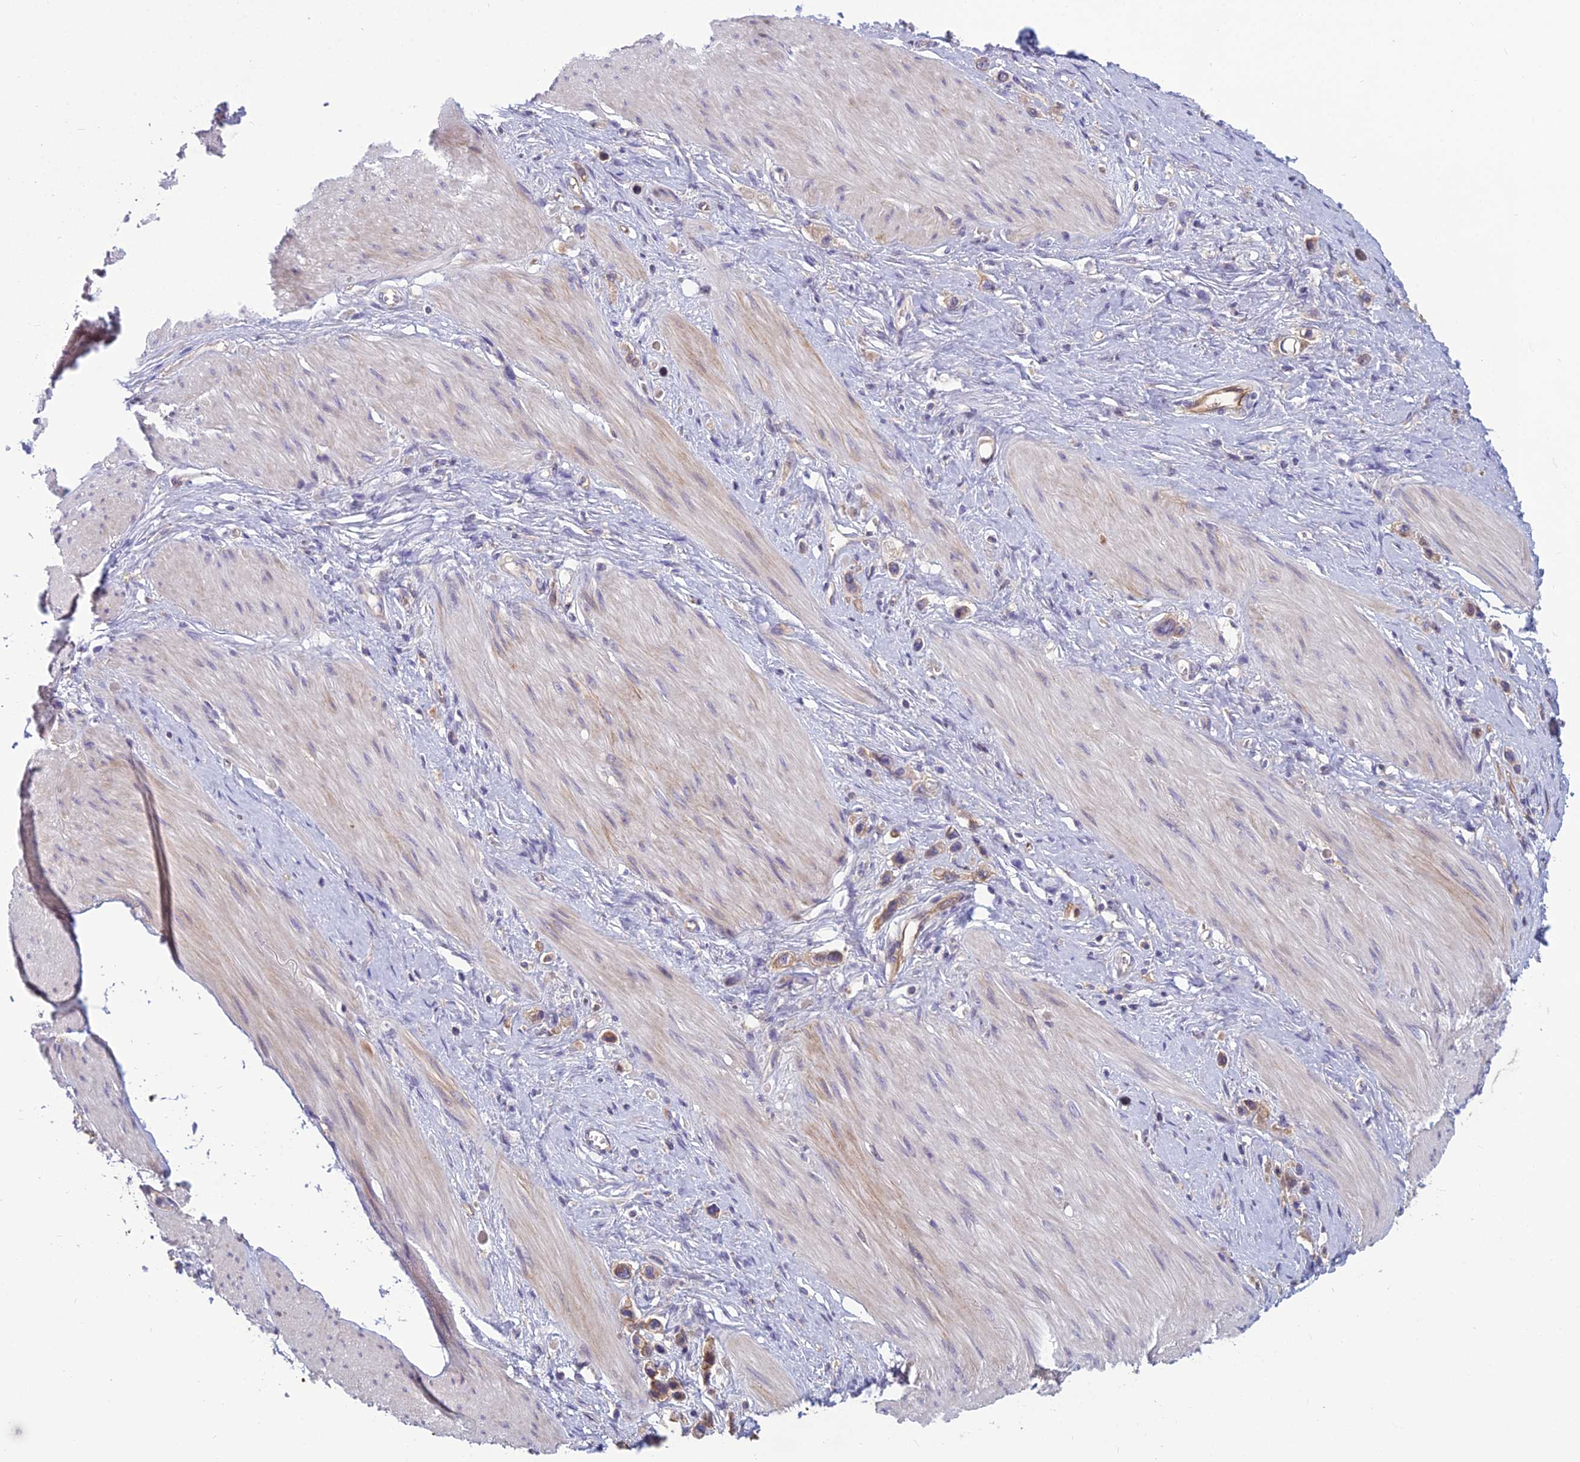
{"staining": {"intensity": "moderate", "quantity": ">75%", "location": "cytoplasmic/membranous"}, "tissue": "stomach cancer", "cell_type": "Tumor cells", "image_type": "cancer", "snomed": [{"axis": "morphology", "description": "Adenocarcinoma, NOS"}, {"axis": "topography", "description": "Stomach"}], "caption": "Immunohistochemical staining of human stomach cancer (adenocarcinoma) shows medium levels of moderate cytoplasmic/membranous protein staining in about >75% of tumor cells.", "gene": "TSPAN15", "patient": {"sex": "female", "age": 65}}